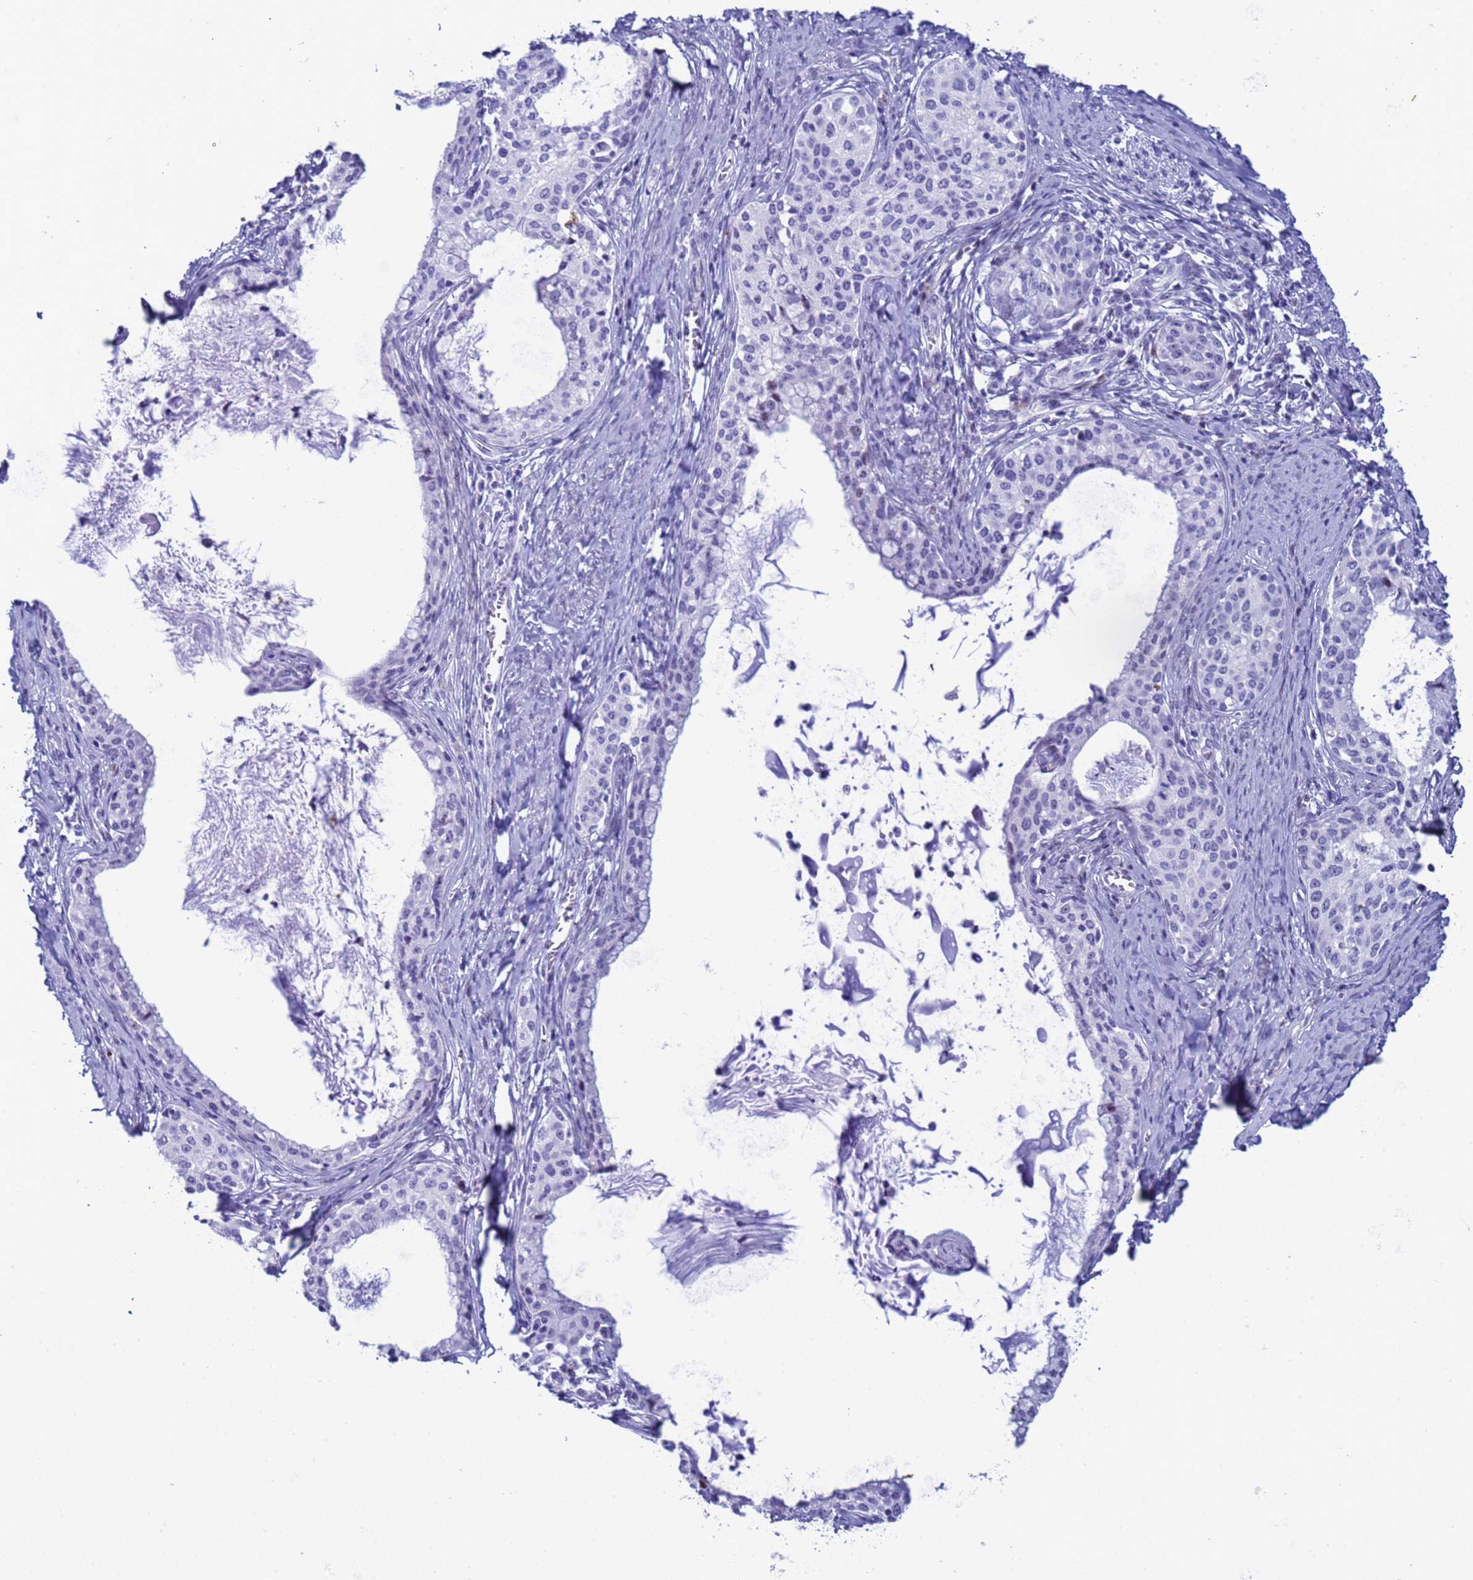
{"staining": {"intensity": "negative", "quantity": "none", "location": "none"}, "tissue": "cervical cancer", "cell_type": "Tumor cells", "image_type": "cancer", "snomed": [{"axis": "morphology", "description": "Squamous cell carcinoma, NOS"}, {"axis": "morphology", "description": "Adenocarcinoma, NOS"}, {"axis": "topography", "description": "Cervix"}], "caption": "A micrograph of cervical squamous cell carcinoma stained for a protein reveals no brown staining in tumor cells.", "gene": "POP5", "patient": {"sex": "female", "age": 52}}